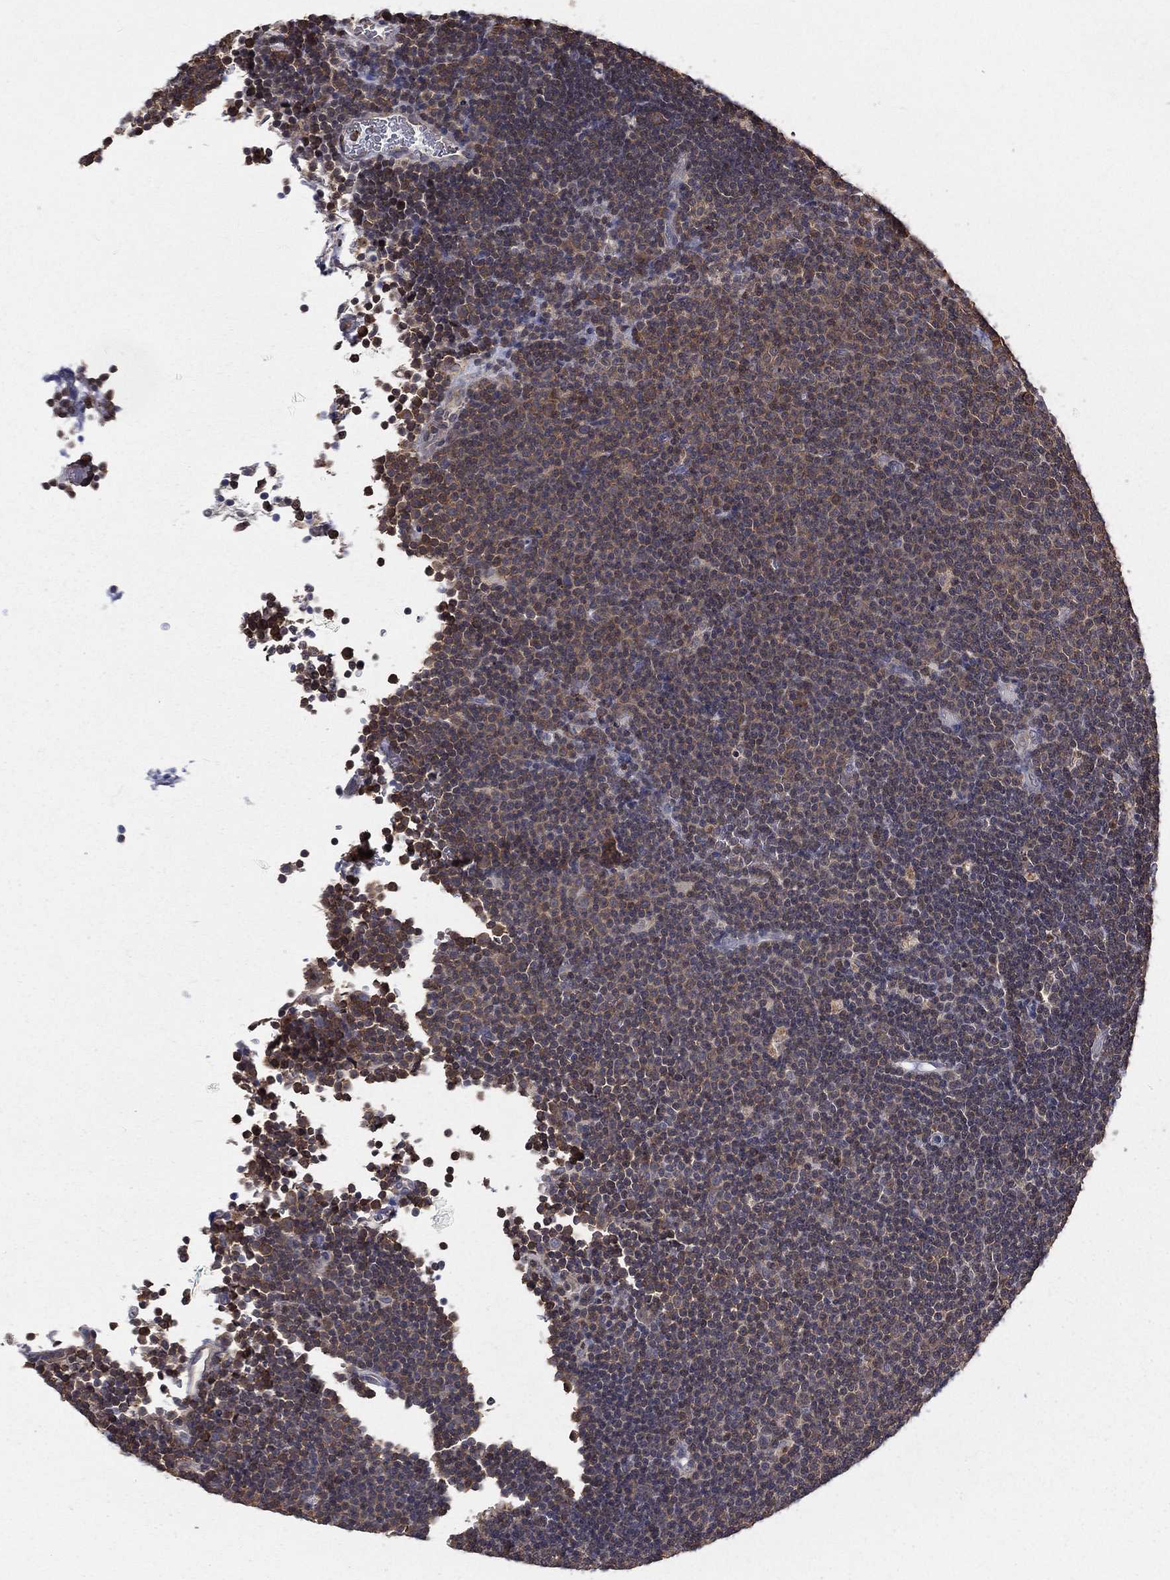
{"staining": {"intensity": "moderate", "quantity": "<25%", "location": "nuclear"}, "tissue": "lymphoma", "cell_type": "Tumor cells", "image_type": "cancer", "snomed": [{"axis": "morphology", "description": "Malignant lymphoma, non-Hodgkin's type, Low grade"}, {"axis": "topography", "description": "Brain"}], "caption": "A micrograph showing moderate nuclear expression in approximately <25% of tumor cells in malignant lymphoma, non-Hodgkin's type (low-grade), as visualized by brown immunohistochemical staining.", "gene": "TBC1D2", "patient": {"sex": "female", "age": 66}}